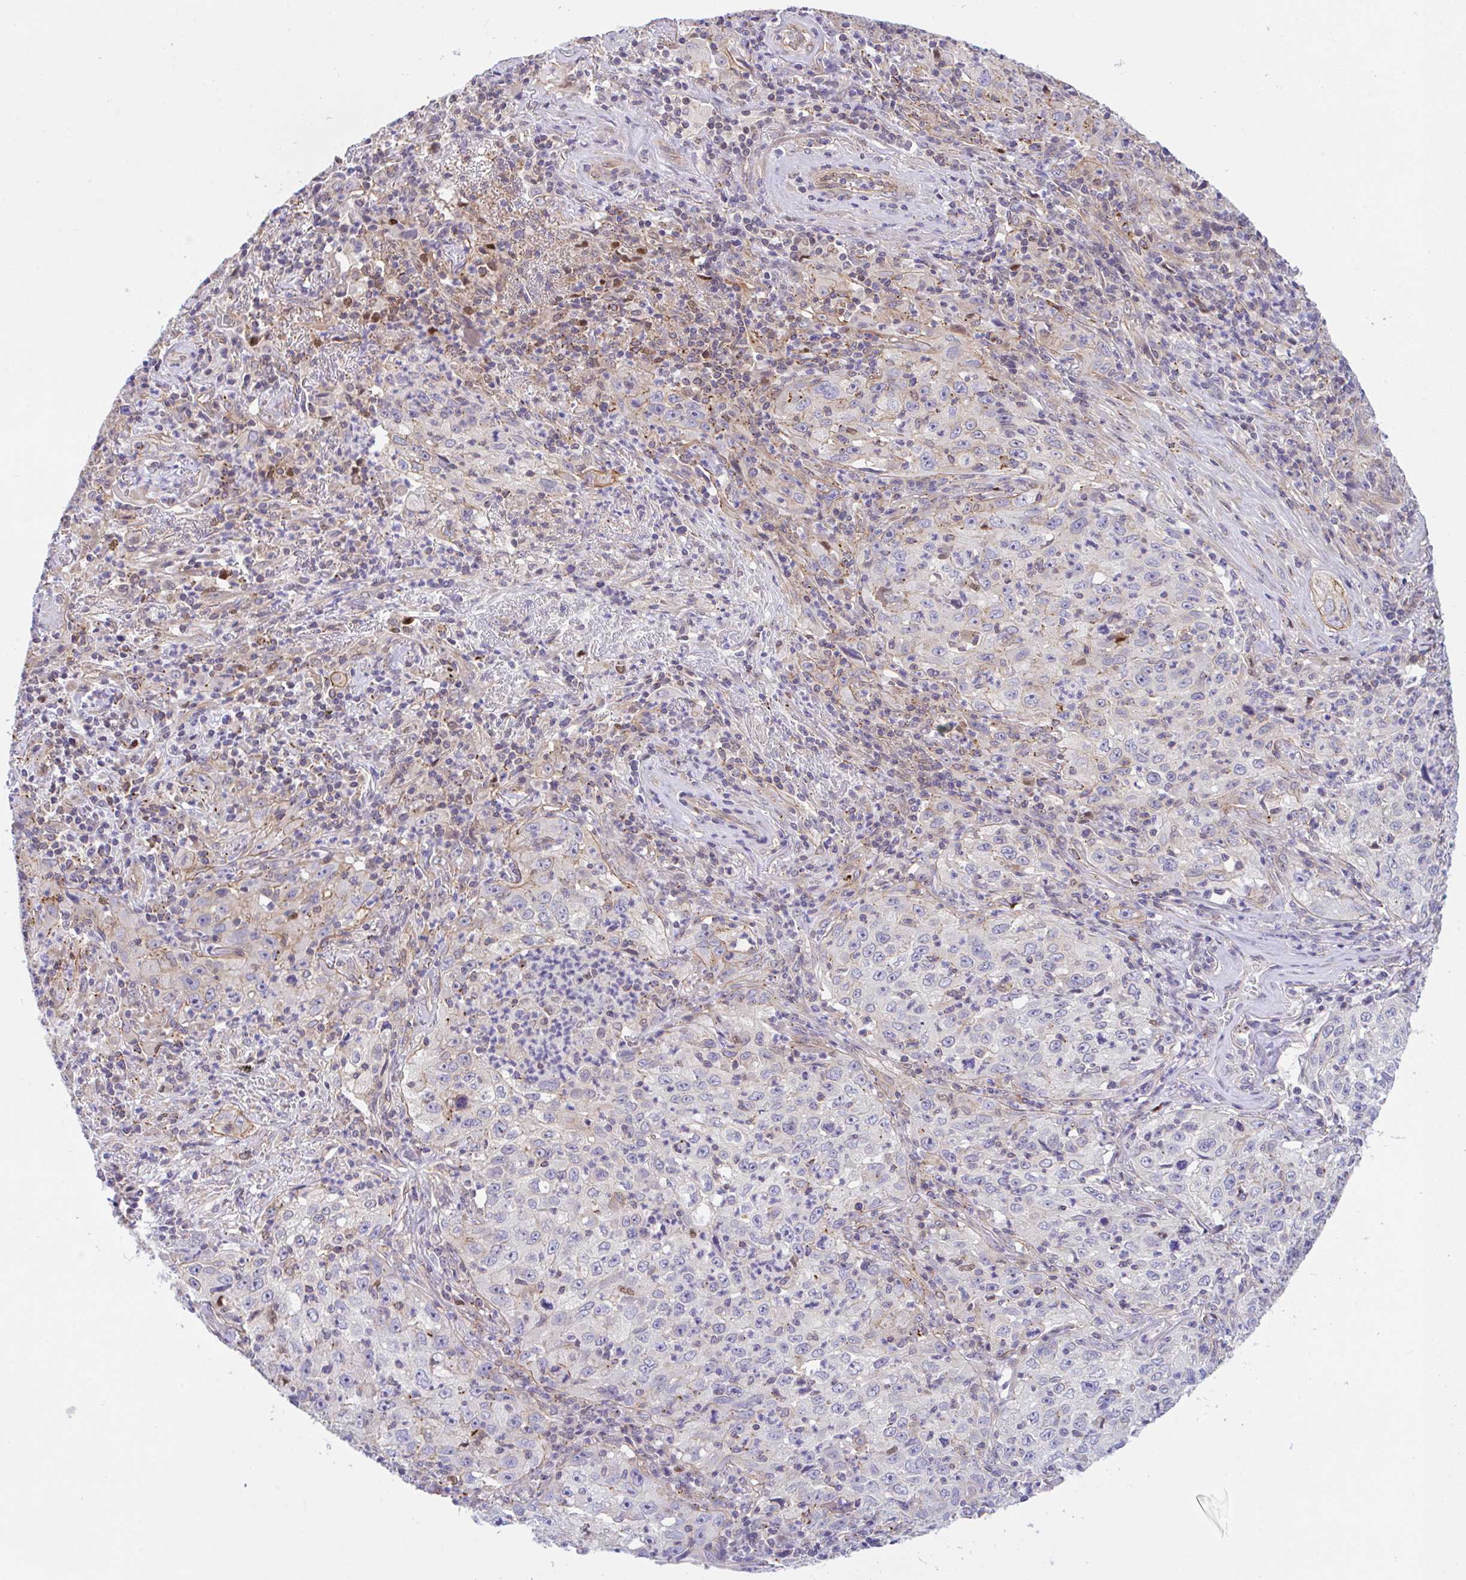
{"staining": {"intensity": "negative", "quantity": "none", "location": "none"}, "tissue": "lung cancer", "cell_type": "Tumor cells", "image_type": "cancer", "snomed": [{"axis": "morphology", "description": "Squamous cell carcinoma, NOS"}, {"axis": "topography", "description": "Lung"}], "caption": "IHC of human squamous cell carcinoma (lung) exhibits no staining in tumor cells. The staining is performed using DAB brown chromogen with nuclei counter-stained in using hematoxylin.", "gene": "ZBED3", "patient": {"sex": "male", "age": 71}}